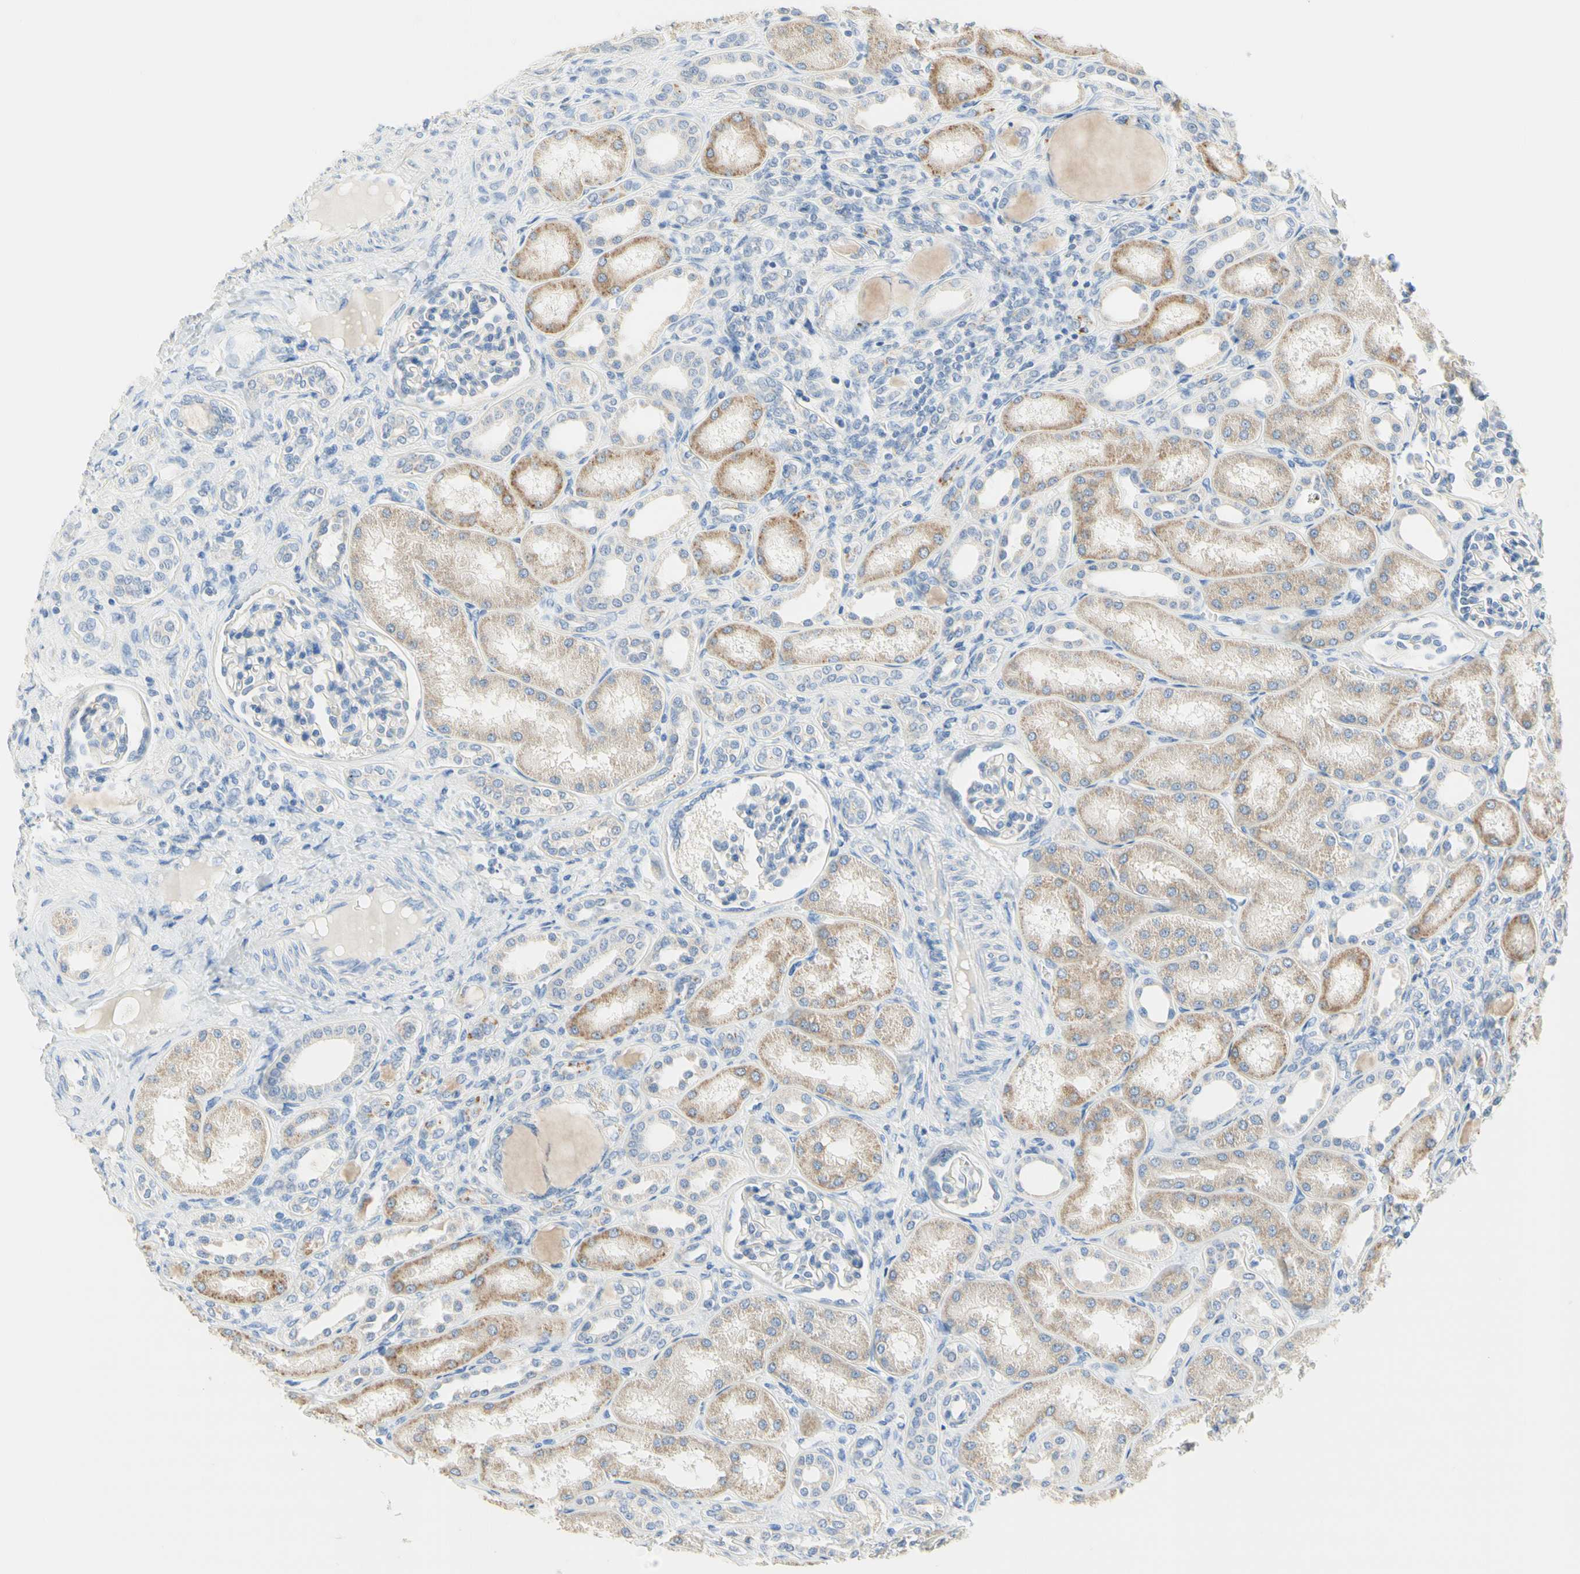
{"staining": {"intensity": "negative", "quantity": "none", "location": "none"}, "tissue": "kidney", "cell_type": "Cells in glomeruli", "image_type": "normal", "snomed": [{"axis": "morphology", "description": "Normal tissue, NOS"}, {"axis": "topography", "description": "Kidney"}], "caption": "This micrograph is of normal kidney stained with immunohistochemistry to label a protein in brown with the nuclei are counter-stained blue. There is no positivity in cells in glomeruli. (Immunohistochemistry (ihc), brightfield microscopy, high magnification).", "gene": "NECTIN4", "patient": {"sex": "male", "age": 7}}